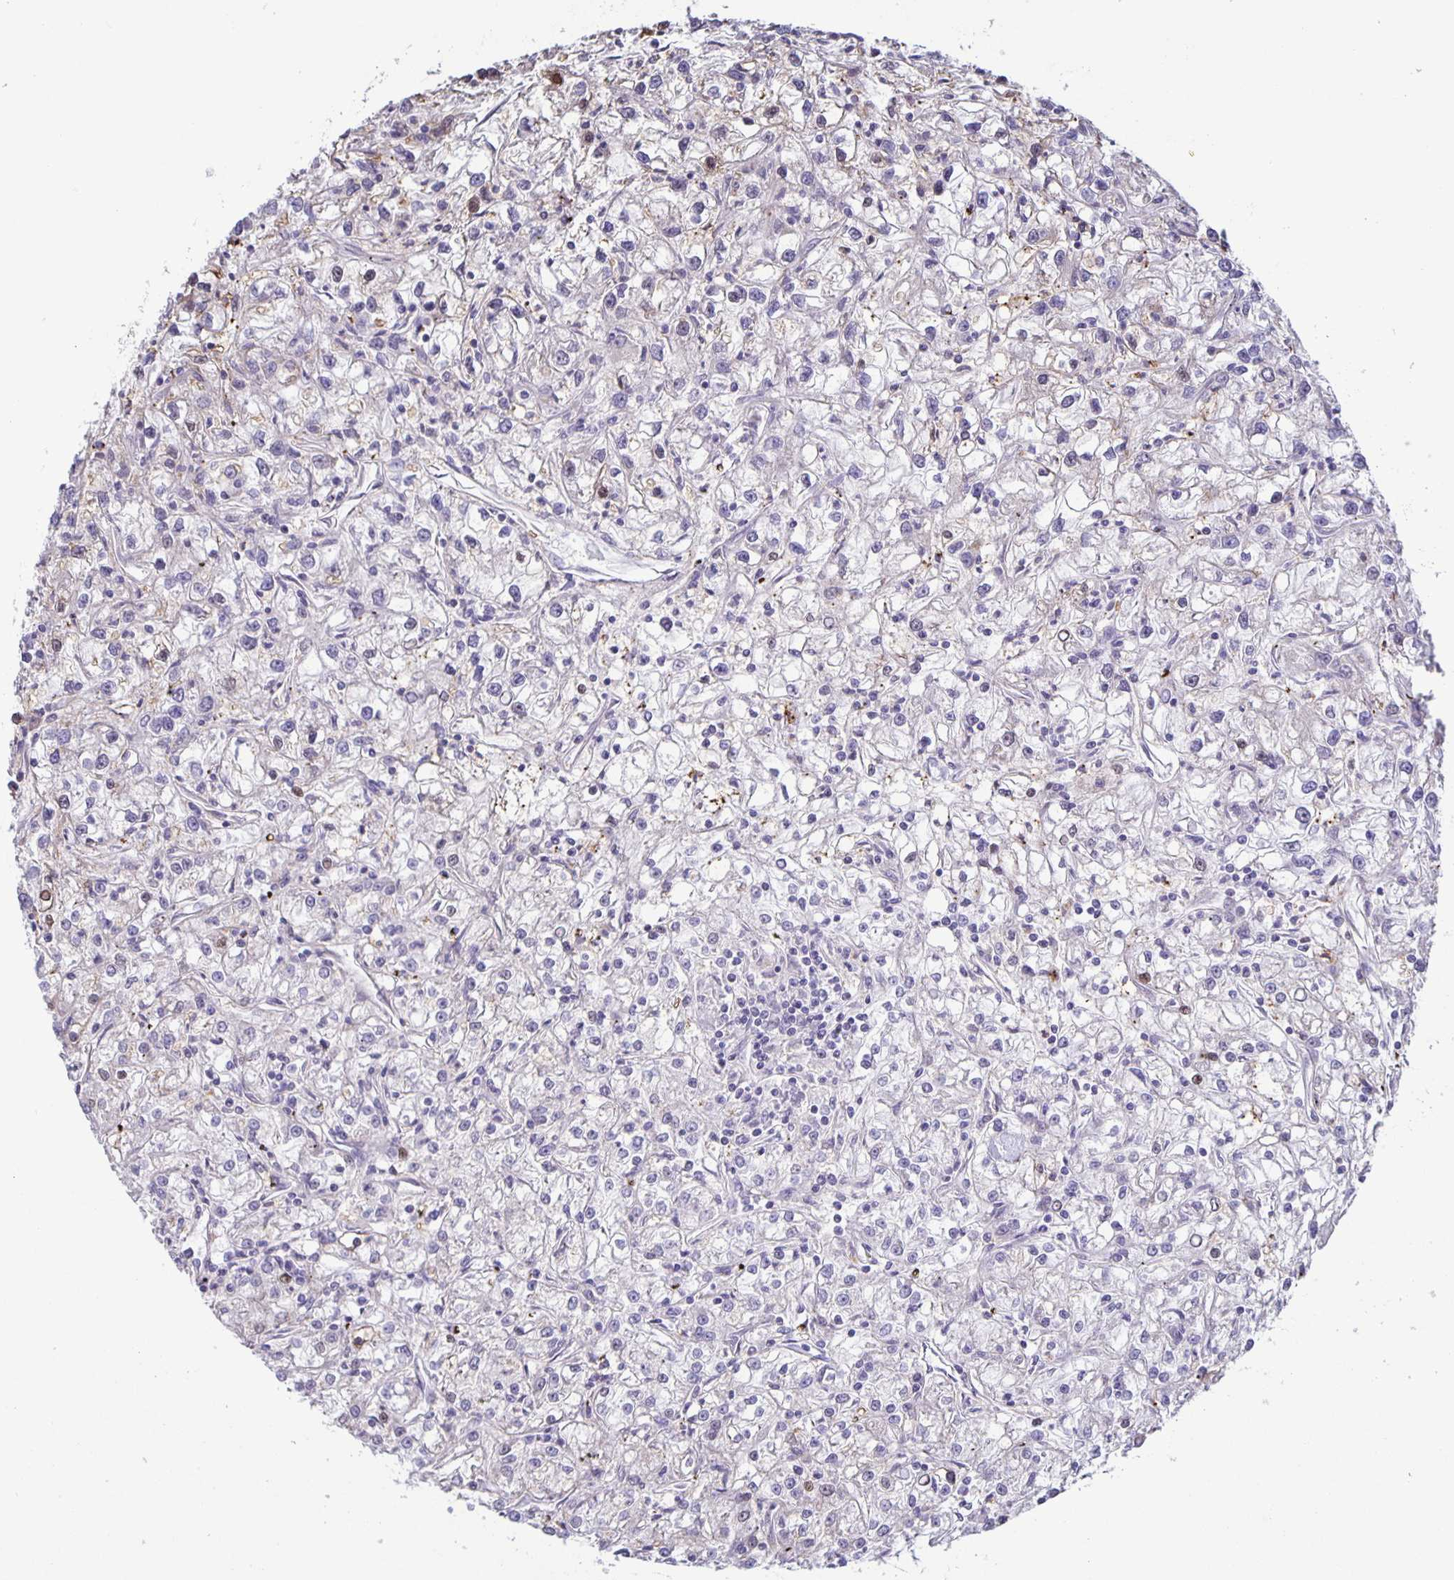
{"staining": {"intensity": "moderate", "quantity": "25%-75%", "location": "nuclear"}, "tissue": "renal cancer", "cell_type": "Tumor cells", "image_type": "cancer", "snomed": [{"axis": "morphology", "description": "Adenocarcinoma, NOS"}, {"axis": "topography", "description": "Kidney"}], "caption": "Protein staining of renal cancer tissue shows moderate nuclear expression in about 25%-75% of tumor cells.", "gene": "MAPK12", "patient": {"sex": "female", "age": 59}}